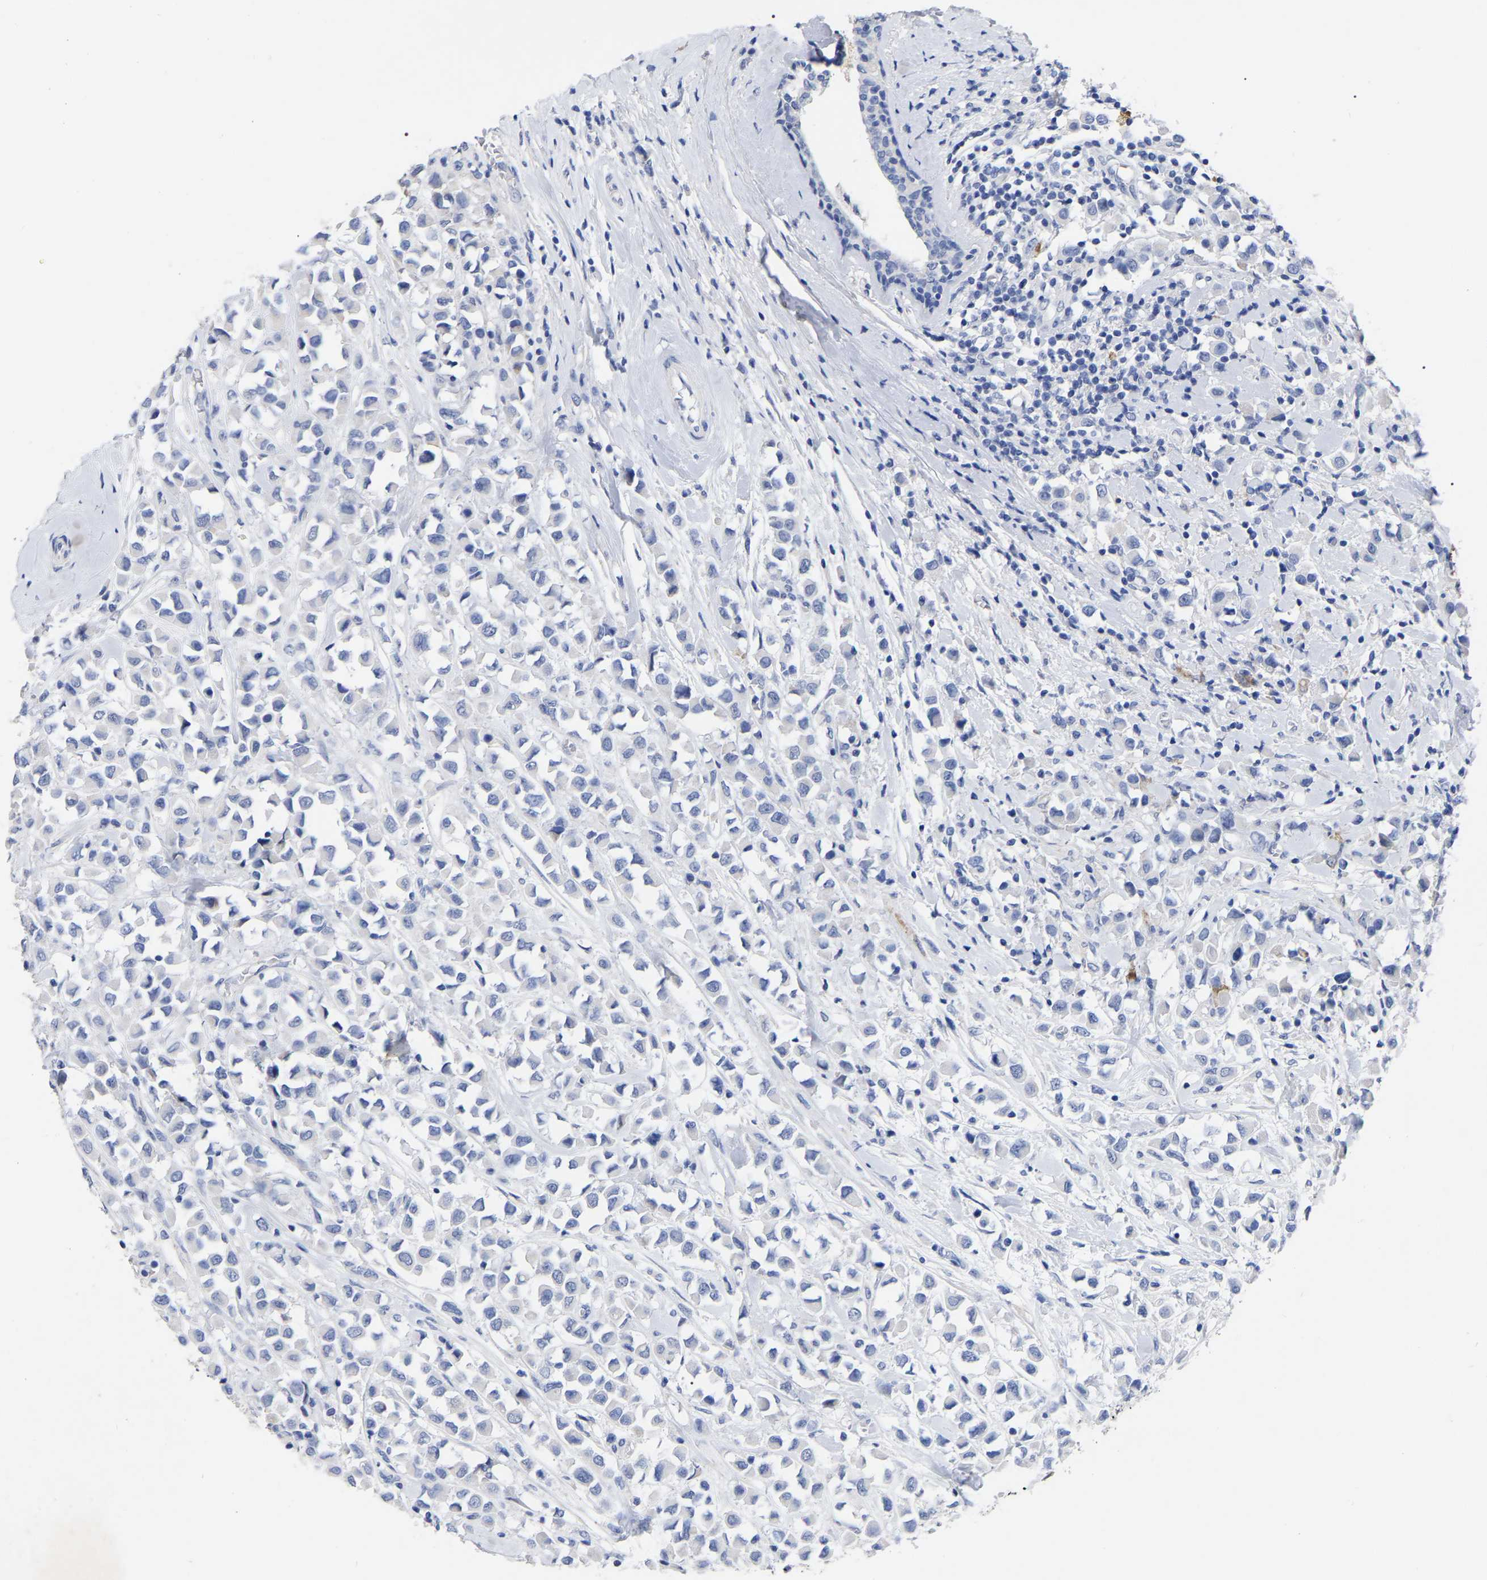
{"staining": {"intensity": "negative", "quantity": "none", "location": "none"}, "tissue": "breast cancer", "cell_type": "Tumor cells", "image_type": "cancer", "snomed": [{"axis": "morphology", "description": "Duct carcinoma"}, {"axis": "topography", "description": "Breast"}], "caption": "Breast cancer was stained to show a protein in brown. There is no significant positivity in tumor cells. (DAB immunohistochemistry, high magnification).", "gene": "ANXA13", "patient": {"sex": "female", "age": 61}}